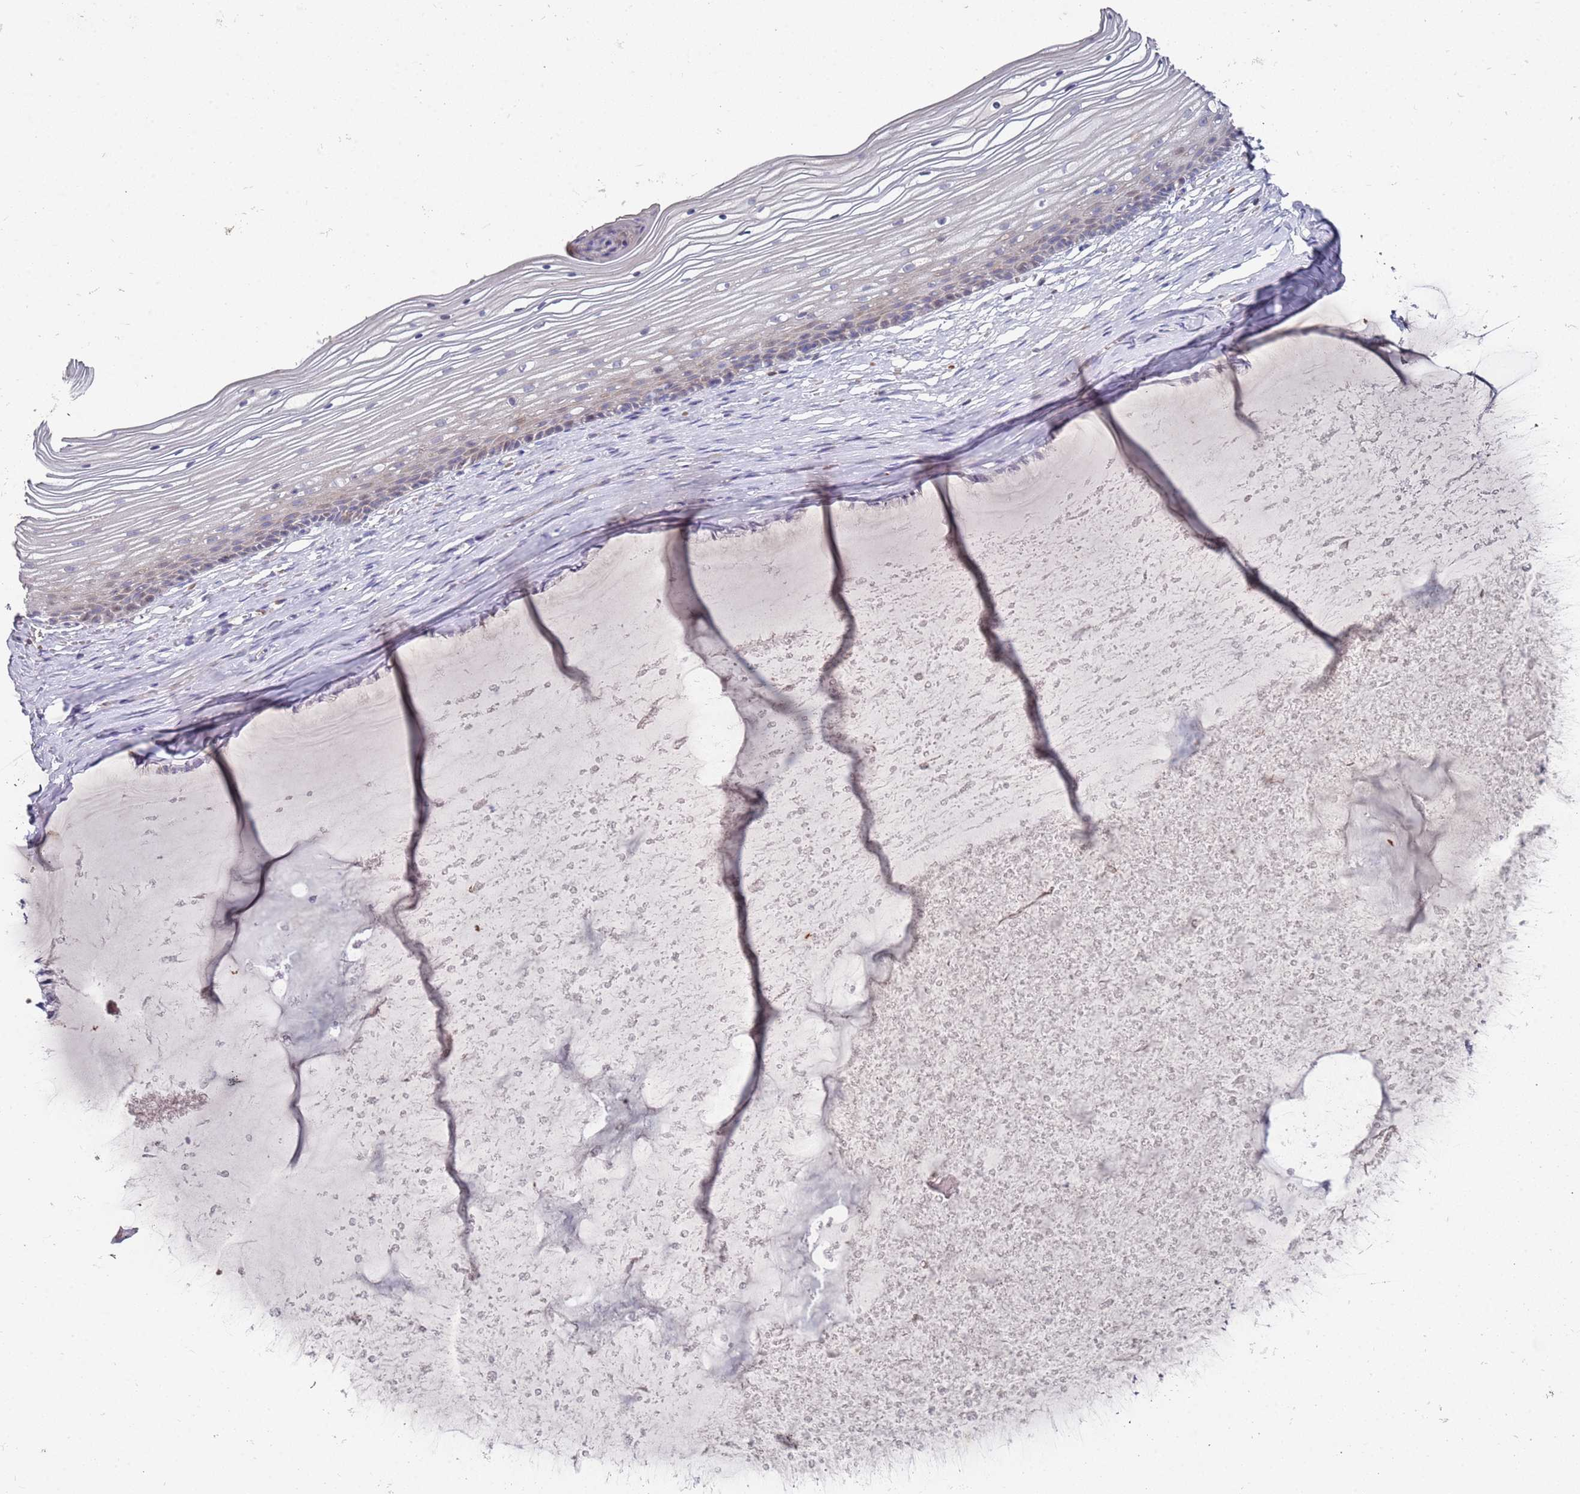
{"staining": {"intensity": "moderate", "quantity": "<25%", "location": "nuclear"}, "tissue": "vagina", "cell_type": "Squamous epithelial cells", "image_type": "normal", "snomed": [{"axis": "morphology", "description": "Normal tissue, NOS"}, {"axis": "topography", "description": "Vagina"}, {"axis": "topography", "description": "Cervix"}], "caption": "This photomicrograph displays benign vagina stained with immunohistochemistry (IHC) to label a protein in brown. The nuclear of squamous epithelial cells show moderate positivity for the protein. Nuclei are counter-stained blue.", "gene": "LACC1", "patient": {"sex": "female", "age": 40}}